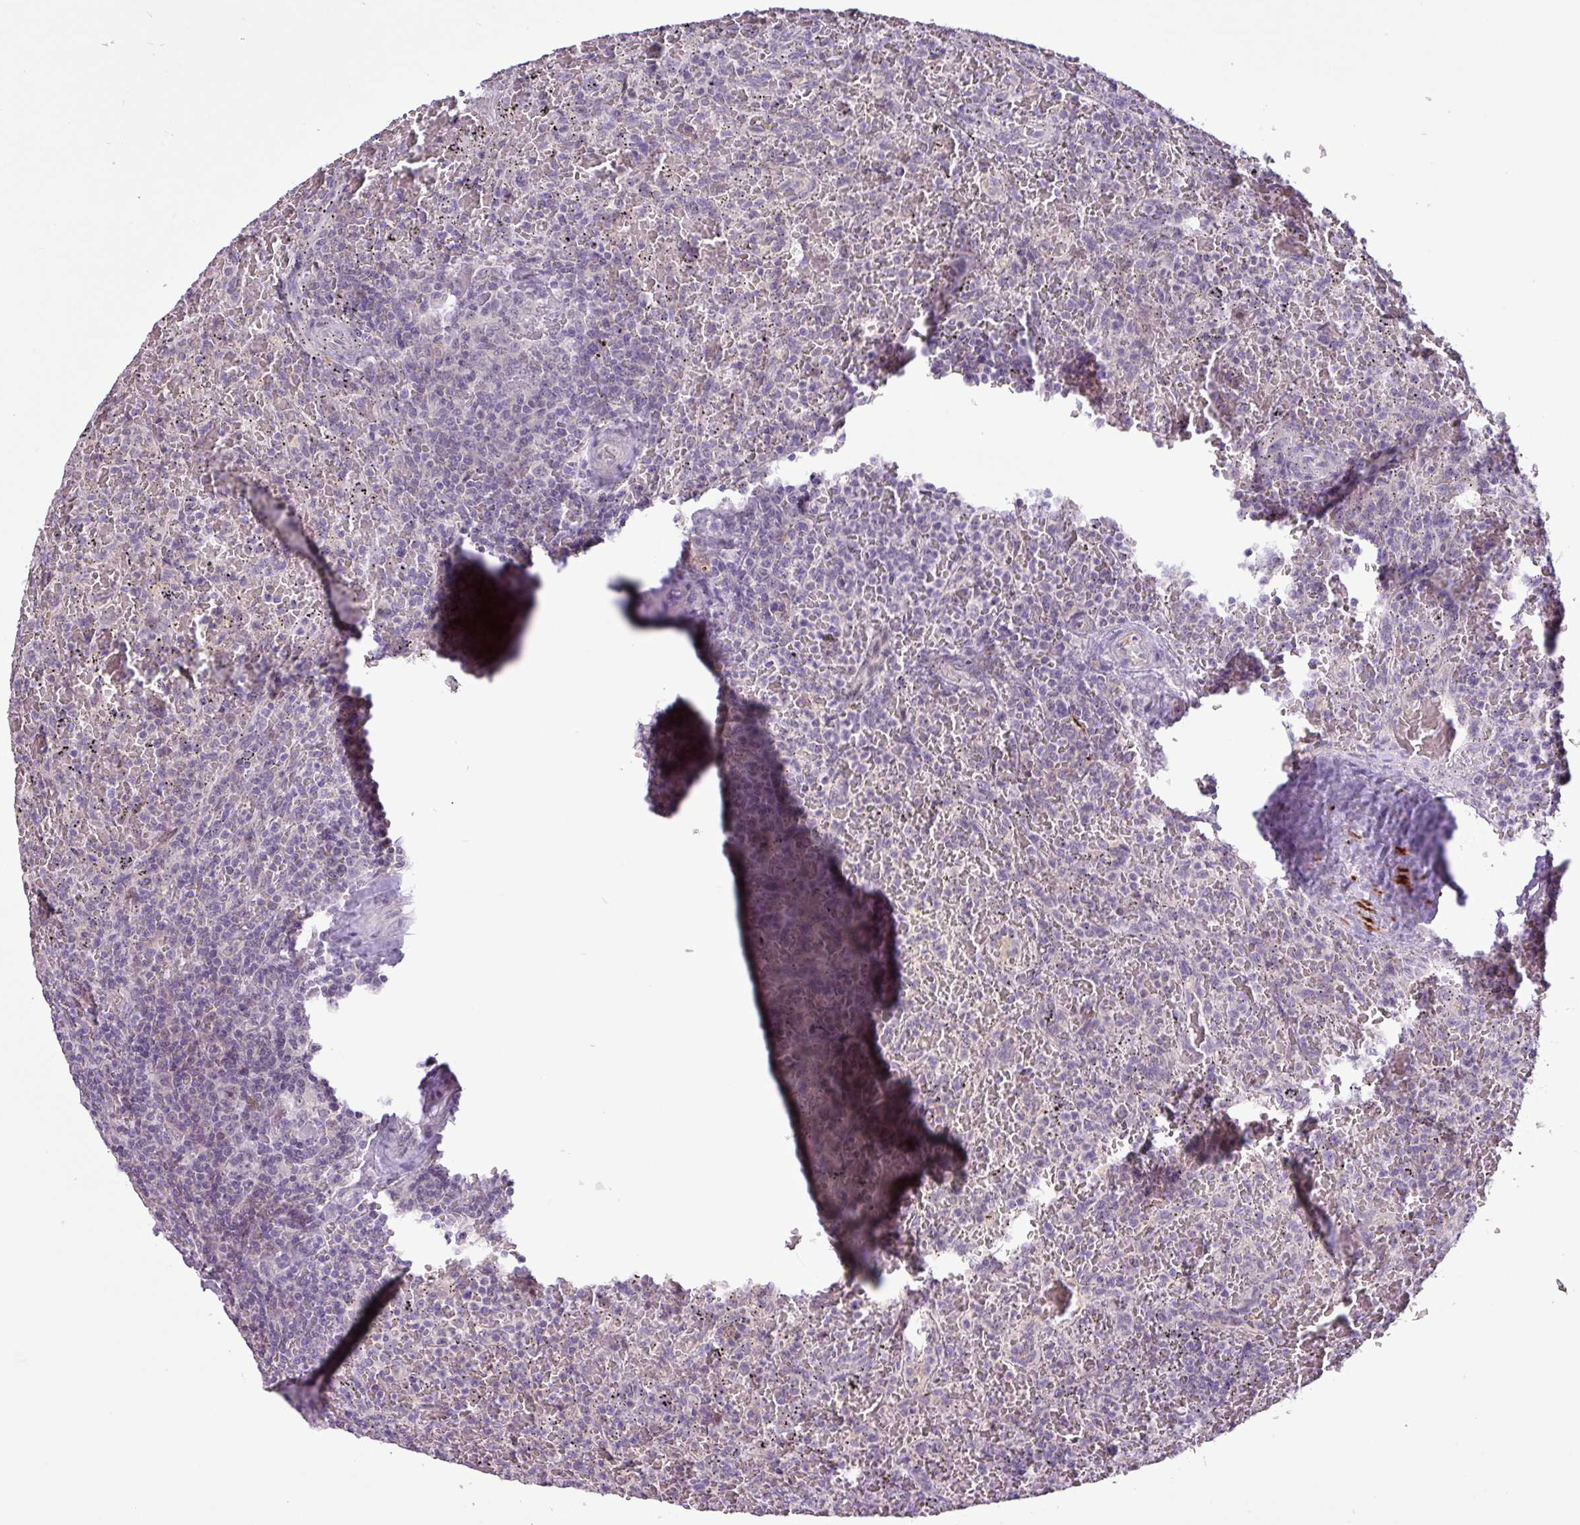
{"staining": {"intensity": "negative", "quantity": "none", "location": "none"}, "tissue": "lymphoma", "cell_type": "Tumor cells", "image_type": "cancer", "snomed": [{"axis": "morphology", "description": "Malignant lymphoma, non-Hodgkin's type, Low grade"}, {"axis": "topography", "description": "Spleen"}], "caption": "This is an IHC image of low-grade malignant lymphoma, non-Hodgkin's type. There is no expression in tumor cells.", "gene": "RIPPLY1", "patient": {"sex": "female", "age": 64}}